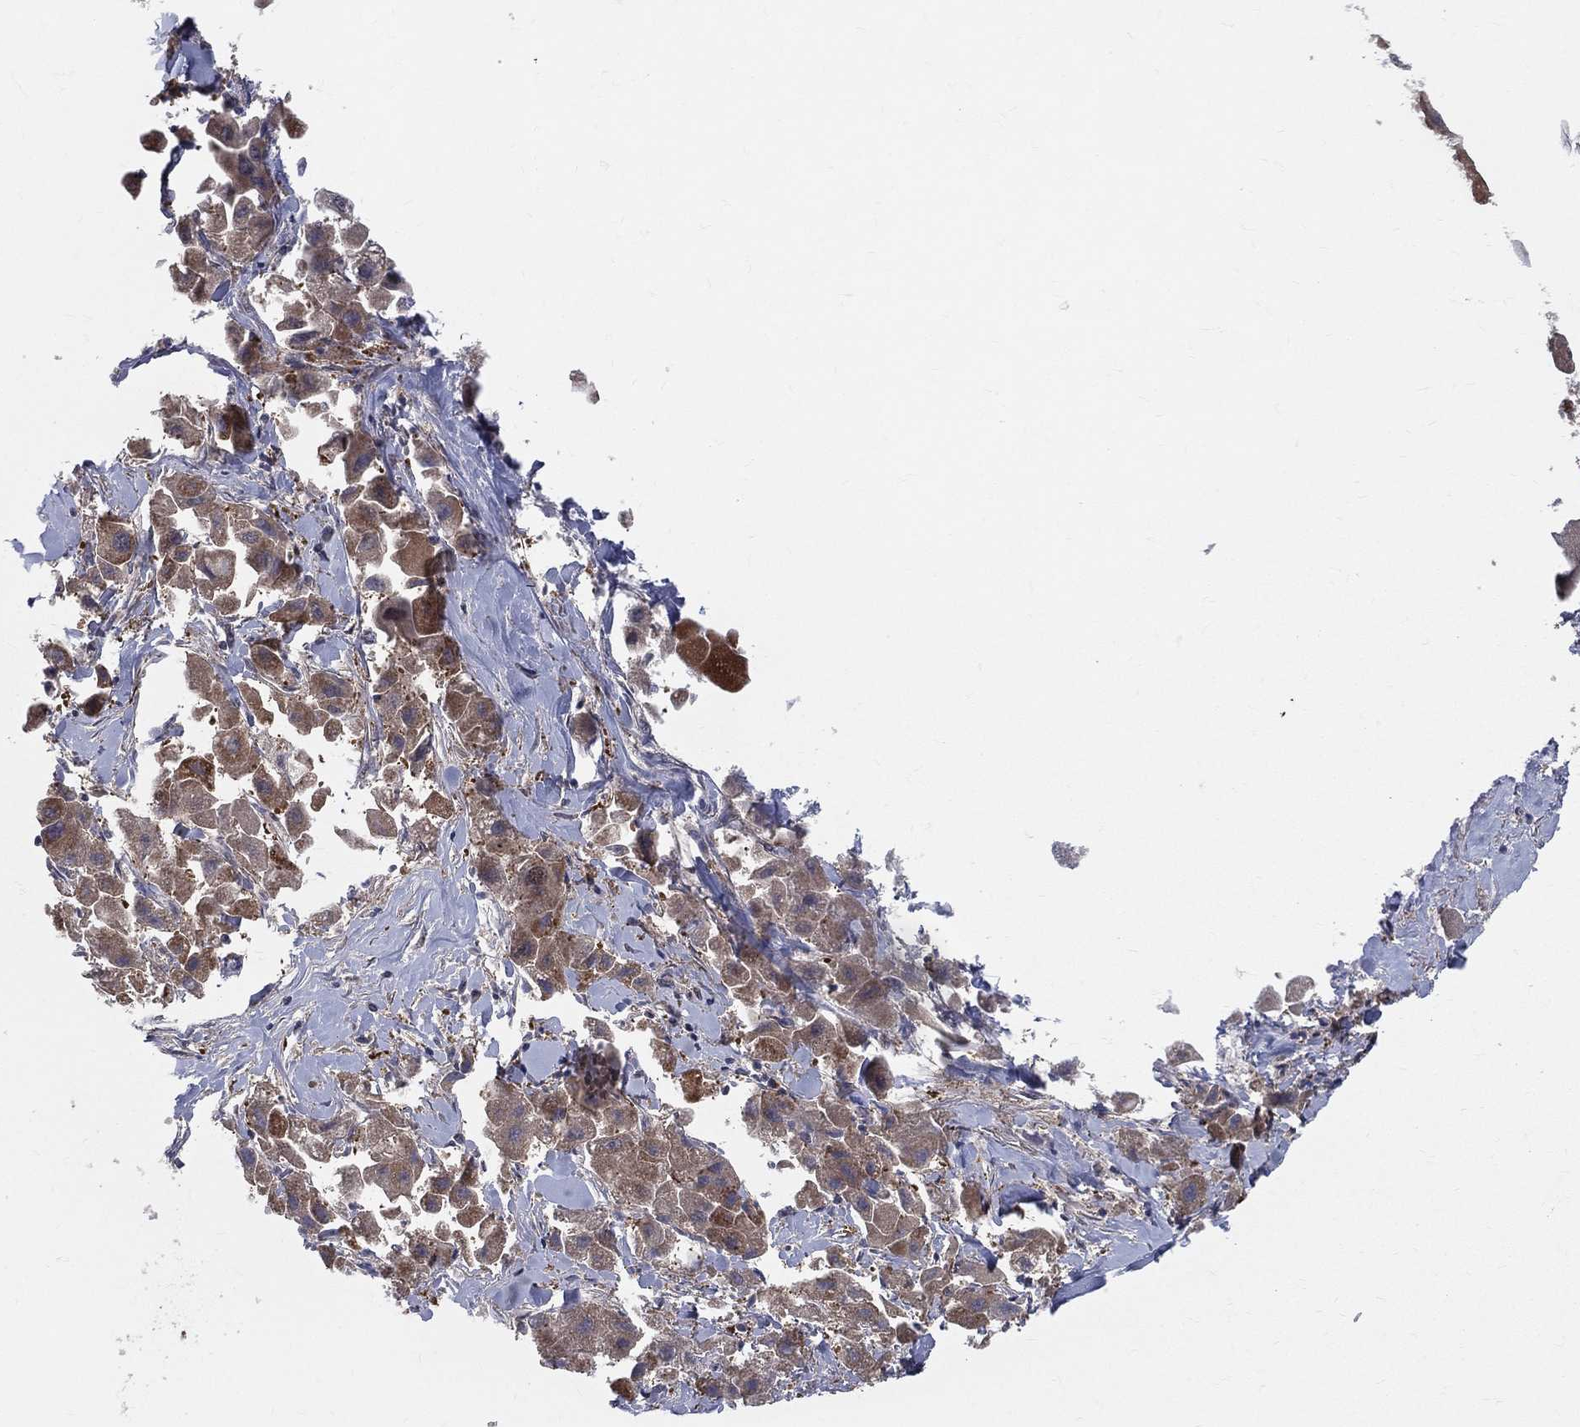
{"staining": {"intensity": "moderate", "quantity": "25%-75%", "location": "cytoplasmic/membranous"}, "tissue": "liver cancer", "cell_type": "Tumor cells", "image_type": "cancer", "snomed": [{"axis": "morphology", "description": "Carcinoma, Hepatocellular, NOS"}, {"axis": "topography", "description": "Liver"}], "caption": "Protein expression analysis of liver cancer (hepatocellular carcinoma) displays moderate cytoplasmic/membranous positivity in about 25%-75% of tumor cells. Using DAB (3,3'-diaminobenzidine) (brown) and hematoxylin (blue) stains, captured at high magnification using brightfield microscopy.", "gene": "POMZP3", "patient": {"sex": "male", "age": 24}}